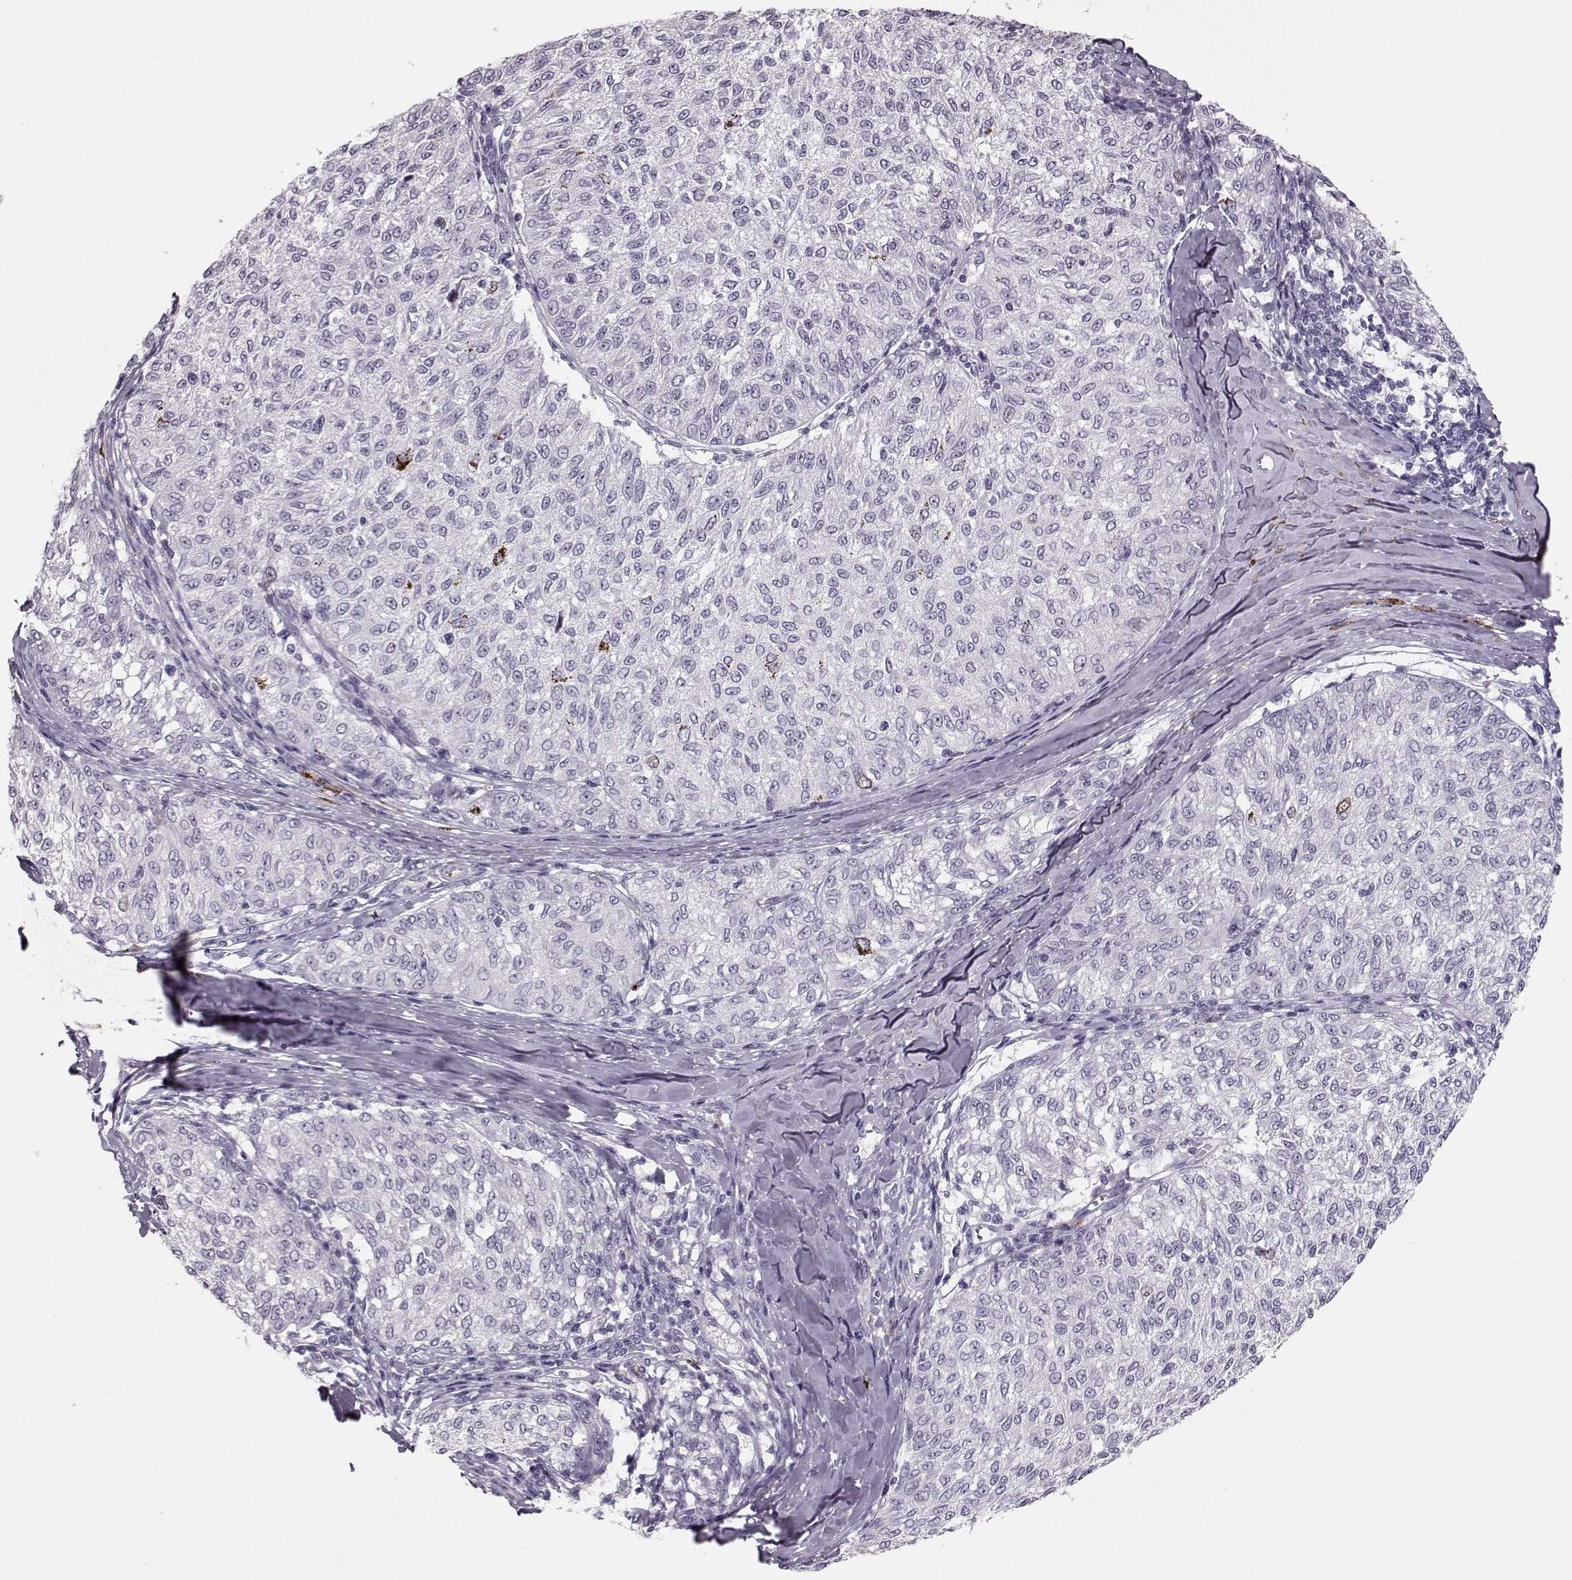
{"staining": {"intensity": "negative", "quantity": "none", "location": "none"}, "tissue": "melanoma", "cell_type": "Tumor cells", "image_type": "cancer", "snomed": [{"axis": "morphology", "description": "Malignant melanoma, NOS"}, {"axis": "topography", "description": "Skin"}], "caption": "High power microscopy micrograph of an immunohistochemistry (IHC) photomicrograph of malignant melanoma, revealing no significant positivity in tumor cells. Brightfield microscopy of IHC stained with DAB (3,3'-diaminobenzidine) (brown) and hematoxylin (blue), captured at high magnification.", "gene": "SGO1", "patient": {"sex": "female", "age": 72}}